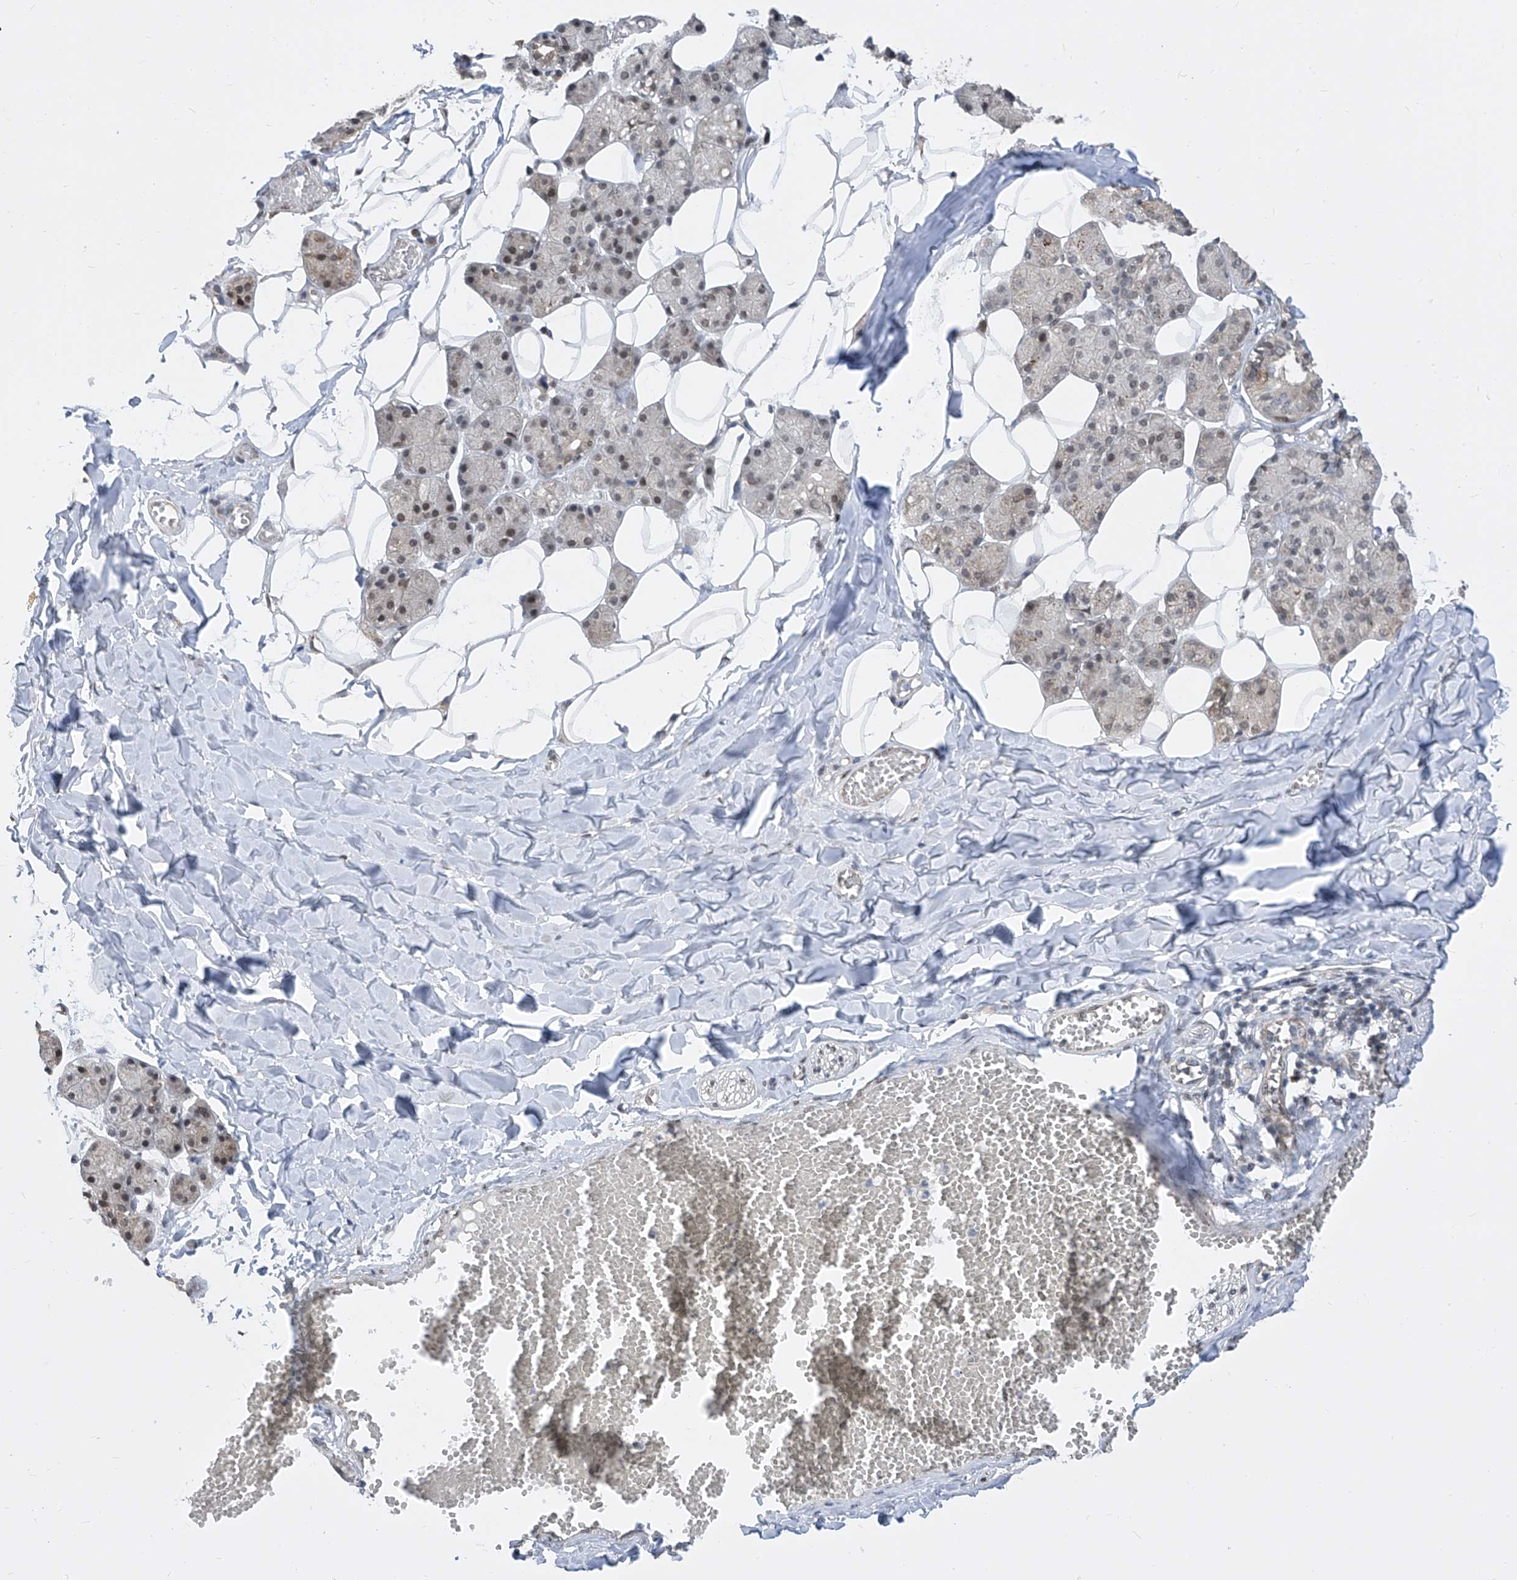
{"staining": {"intensity": "moderate", "quantity": "<25%", "location": "cytoplasmic/membranous,nuclear"}, "tissue": "salivary gland", "cell_type": "Glandular cells", "image_type": "normal", "snomed": [{"axis": "morphology", "description": "Normal tissue, NOS"}, {"axis": "topography", "description": "Salivary gland"}], "caption": "This photomicrograph reveals immunohistochemistry staining of unremarkable human salivary gland, with low moderate cytoplasmic/membranous,nuclear positivity in approximately <25% of glandular cells.", "gene": "CETN1", "patient": {"sex": "female", "age": 33}}